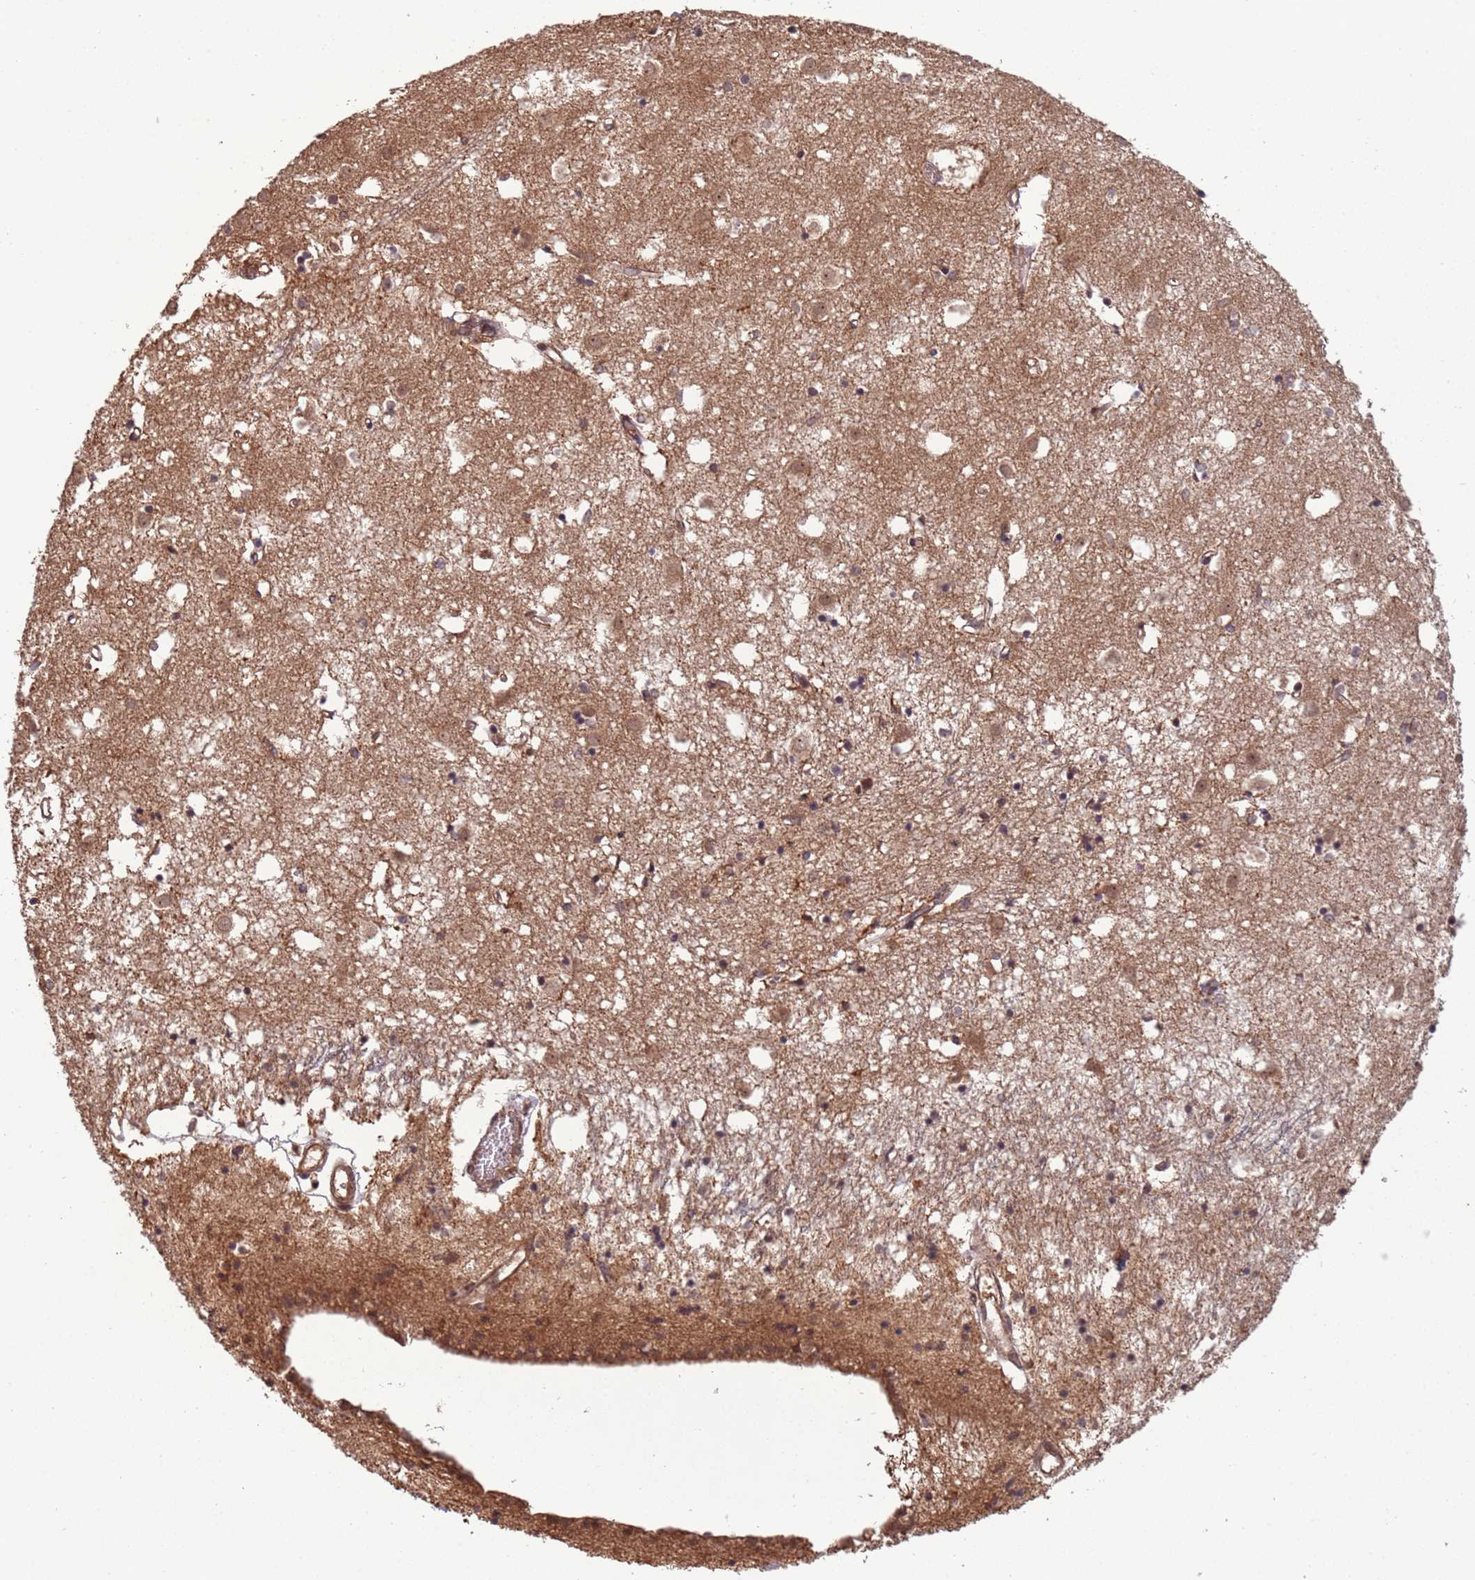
{"staining": {"intensity": "moderate", "quantity": "<25%", "location": "nuclear"}, "tissue": "caudate", "cell_type": "Glial cells", "image_type": "normal", "snomed": [{"axis": "morphology", "description": "Normal tissue, NOS"}, {"axis": "topography", "description": "Lateral ventricle wall"}], "caption": "Protein expression analysis of benign caudate displays moderate nuclear staining in approximately <25% of glial cells.", "gene": "ERI1", "patient": {"sex": "male", "age": 70}}